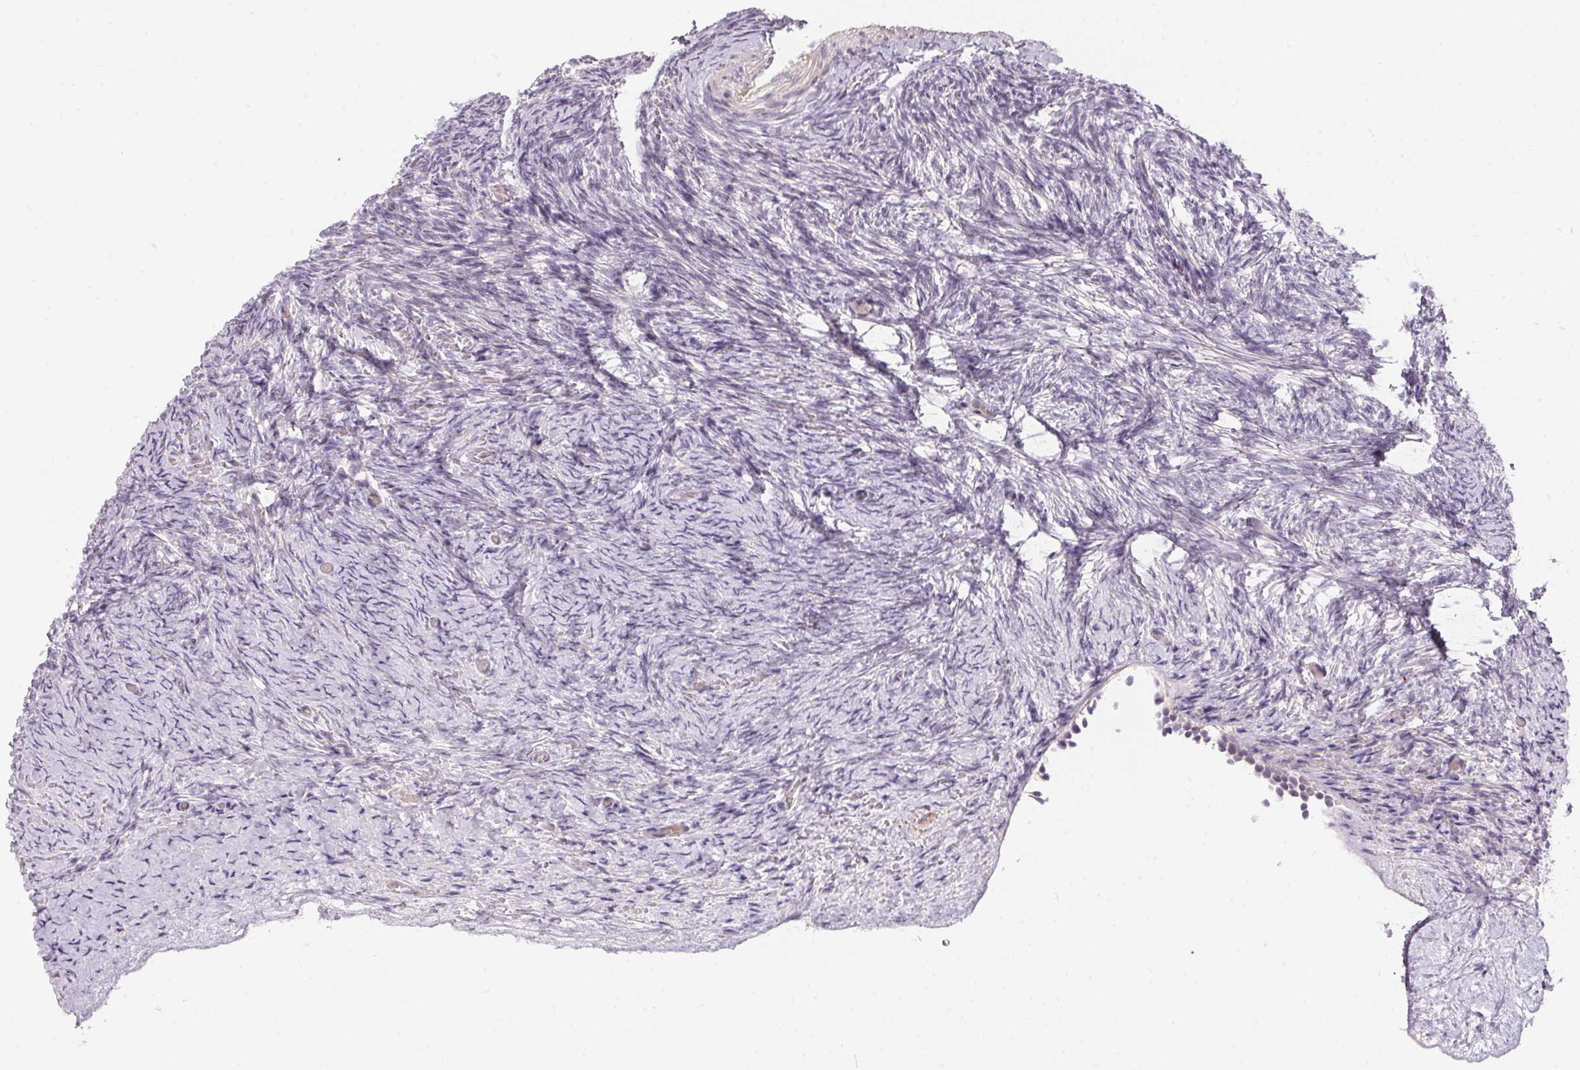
{"staining": {"intensity": "negative", "quantity": "none", "location": "none"}, "tissue": "ovary", "cell_type": "Ovarian stroma cells", "image_type": "normal", "snomed": [{"axis": "morphology", "description": "Normal tissue, NOS"}, {"axis": "topography", "description": "Ovary"}], "caption": "High magnification brightfield microscopy of benign ovary stained with DAB (brown) and counterstained with hematoxylin (blue): ovarian stroma cells show no significant positivity. Brightfield microscopy of immunohistochemistry (IHC) stained with DAB (brown) and hematoxylin (blue), captured at high magnification.", "gene": "GDAP1L1", "patient": {"sex": "female", "age": 34}}